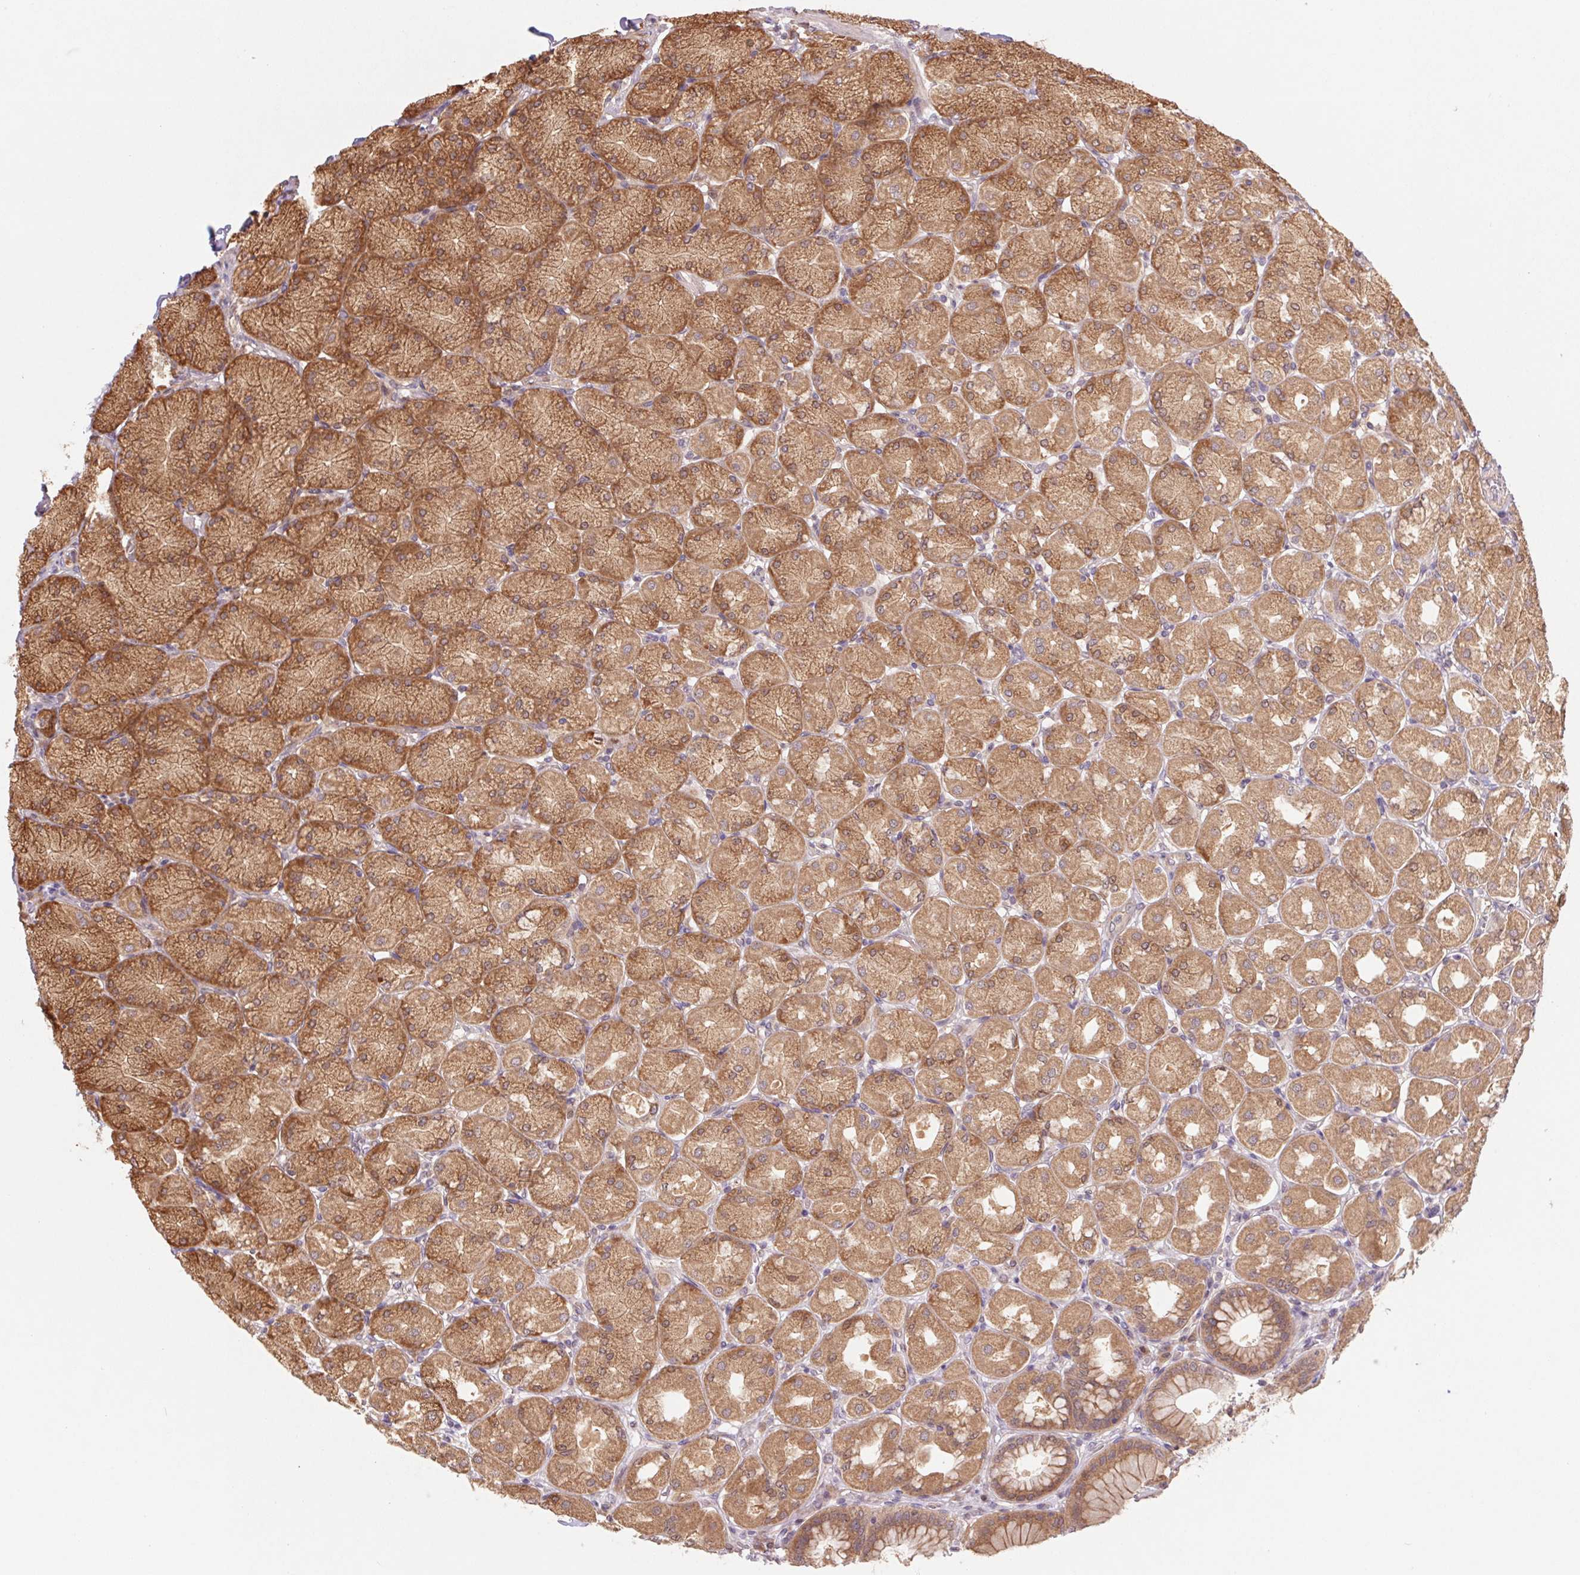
{"staining": {"intensity": "moderate", "quantity": ">75%", "location": "cytoplasmic/membranous"}, "tissue": "stomach", "cell_type": "Glandular cells", "image_type": "normal", "snomed": [{"axis": "morphology", "description": "Normal tissue, NOS"}, {"axis": "topography", "description": "Stomach, upper"}], "caption": "Protein staining by immunohistochemistry (IHC) displays moderate cytoplasmic/membranous positivity in about >75% of glandular cells in normal stomach. The staining is performed using DAB (3,3'-diaminobenzidine) brown chromogen to label protein expression. The nuclei are counter-stained blue using hematoxylin.", "gene": "RRM1", "patient": {"sex": "female", "age": 56}}